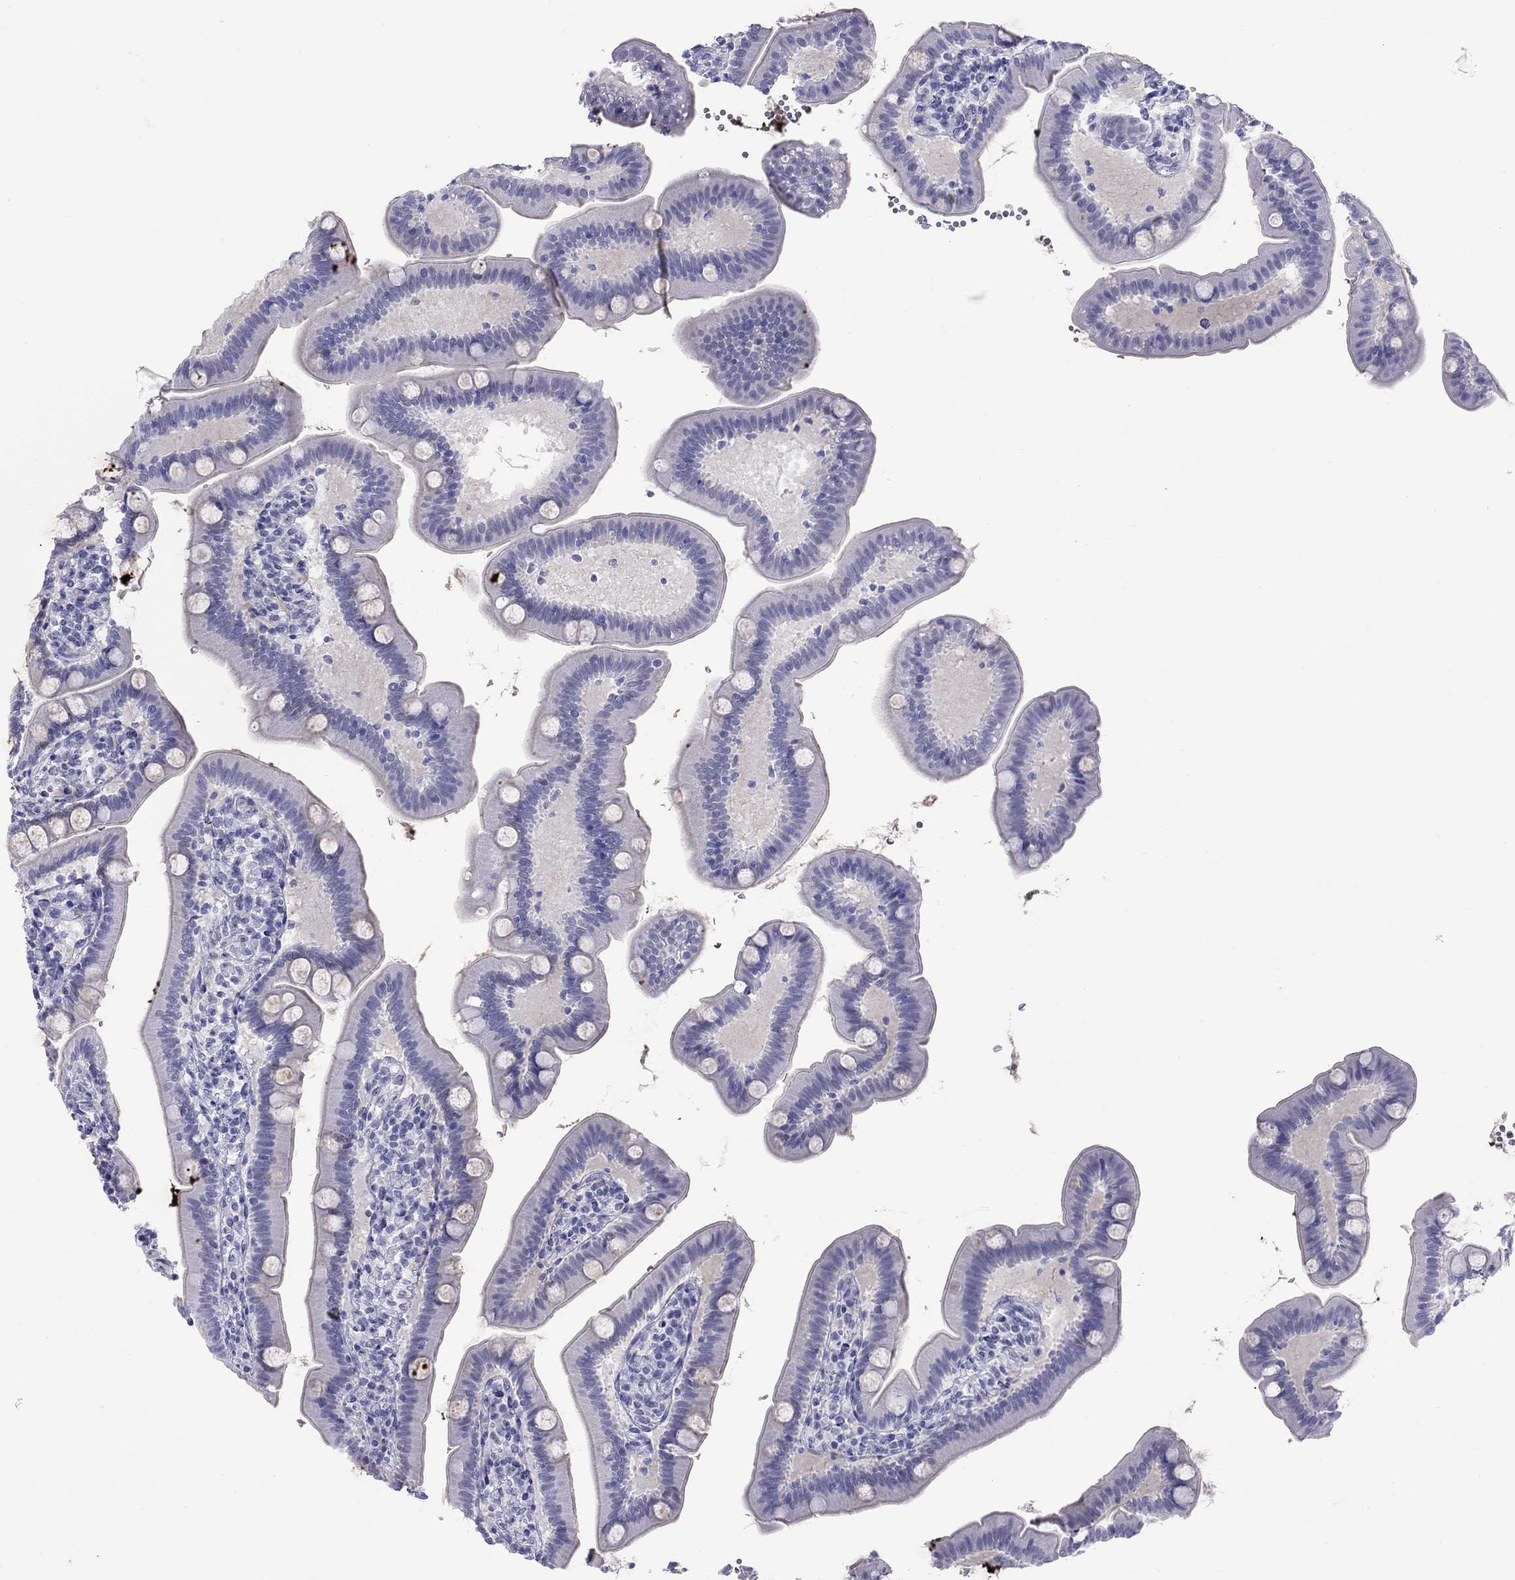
{"staining": {"intensity": "negative", "quantity": "none", "location": "none"}, "tissue": "small intestine", "cell_type": "Glandular cells", "image_type": "normal", "snomed": [{"axis": "morphology", "description": "Normal tissue, NOS"}, {"axis": "topography", "description": "Small intestine"}], "caption": "Immunohistochemistry image of unremarkable human small intestine stained for a protein (brown), which shows no staining in glandular cells. Nuclei are stained in blue.", "gene": "SLC30A8", "patient": {"sex": "male", "age": 66}}